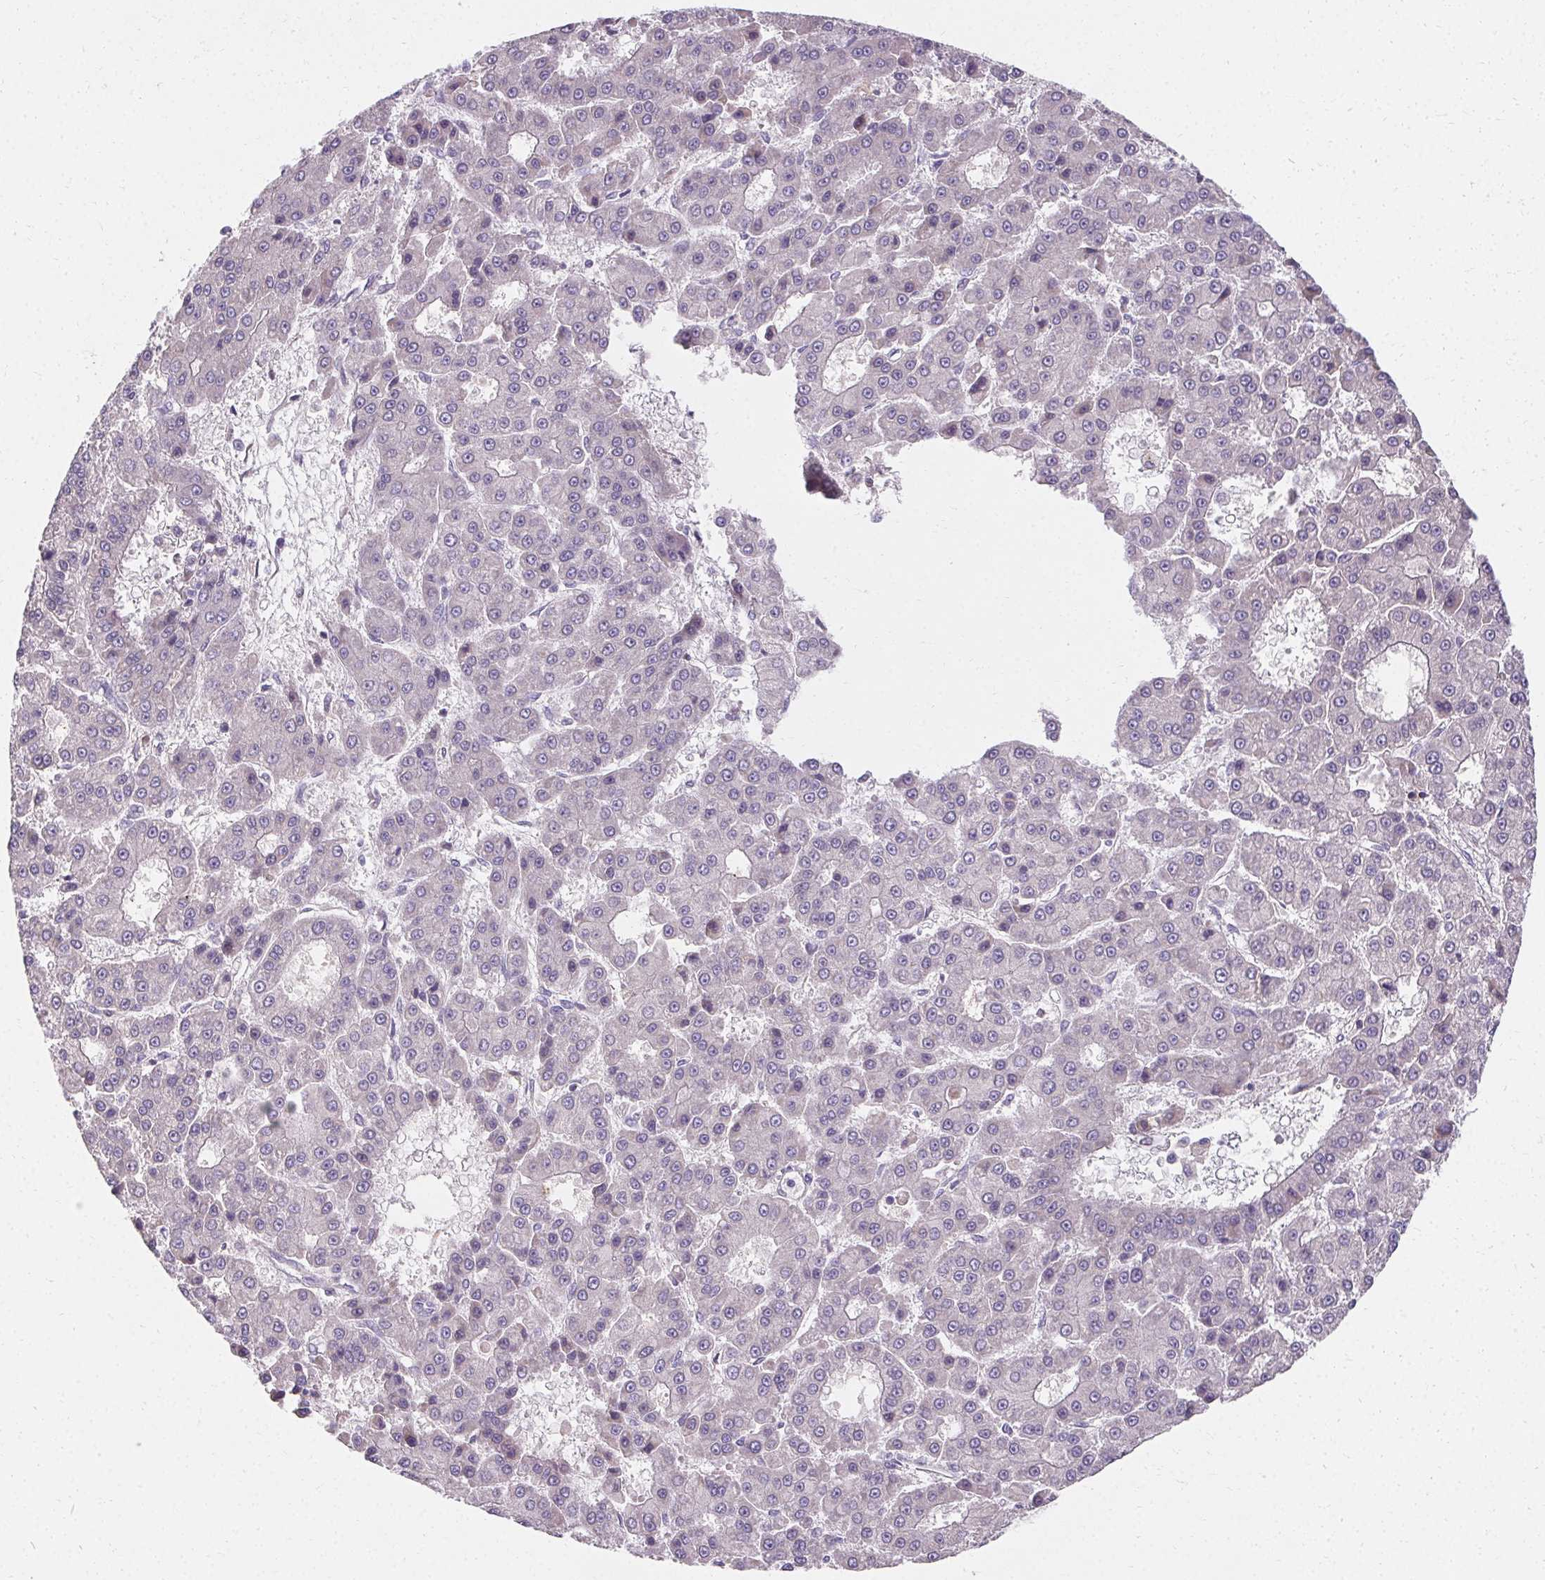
{"staining": {"intensity": "negative", "quantity": "none", "location": "none"}, "tissue": "liver cancer", "cell_type": "Tumor cells", "image_type": "cancer", "snomed": [{"axis": "morphology", "description": "Carcinoma, Hepatocellular, NOS"}, {"axis": "topography", "description": "Liver"}], "caption": "Liver cancer (hepatocellular carcinoma) was stained to show a protein in brown. There is no significant positivity in tumor cells.", "gene": "TRIP13", "patient": {"sex": "male", "age": 70}}